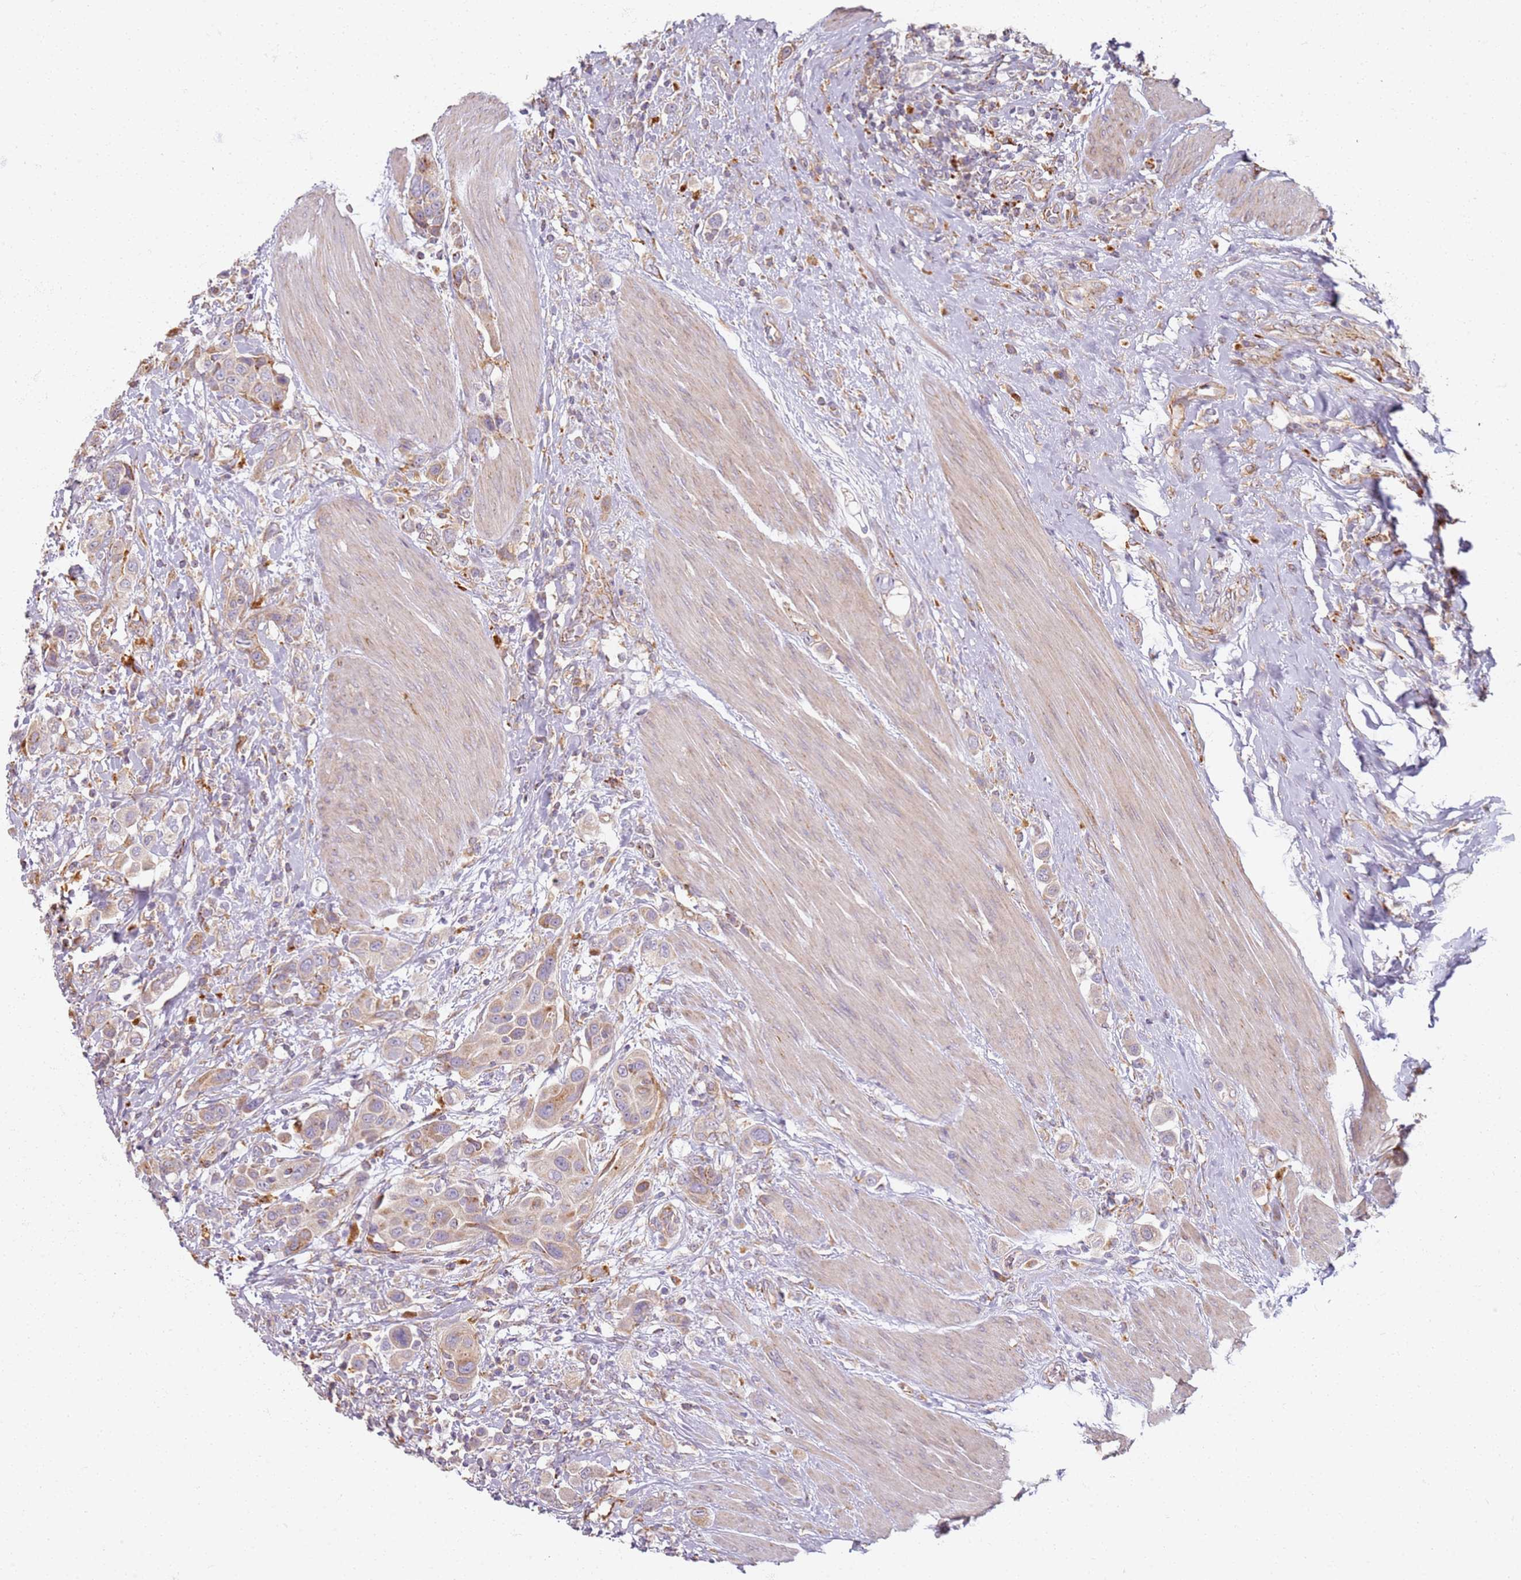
{"staining": {"intensity": "moderate", "quantity": "25%-75%", "location": "cytoplasmic/membranous"}, "tissue": "urothelial cancer", "cell_type": "Tumor cells", "image_type": "cancer", "snomed": [{"axis": "morphology", "description": "Urothelial carcinoma, High grade"}, {"axis": "topography", "description": "Urinary bladder"}], "caption": "High-grade urothelial carcinoma tissue reveals moderate cytoplasmic/membranous staining in approximately 25%-75% of tumor cells", "gene": "PROKR2", "patient": {"sex": "male", "age": 50}}